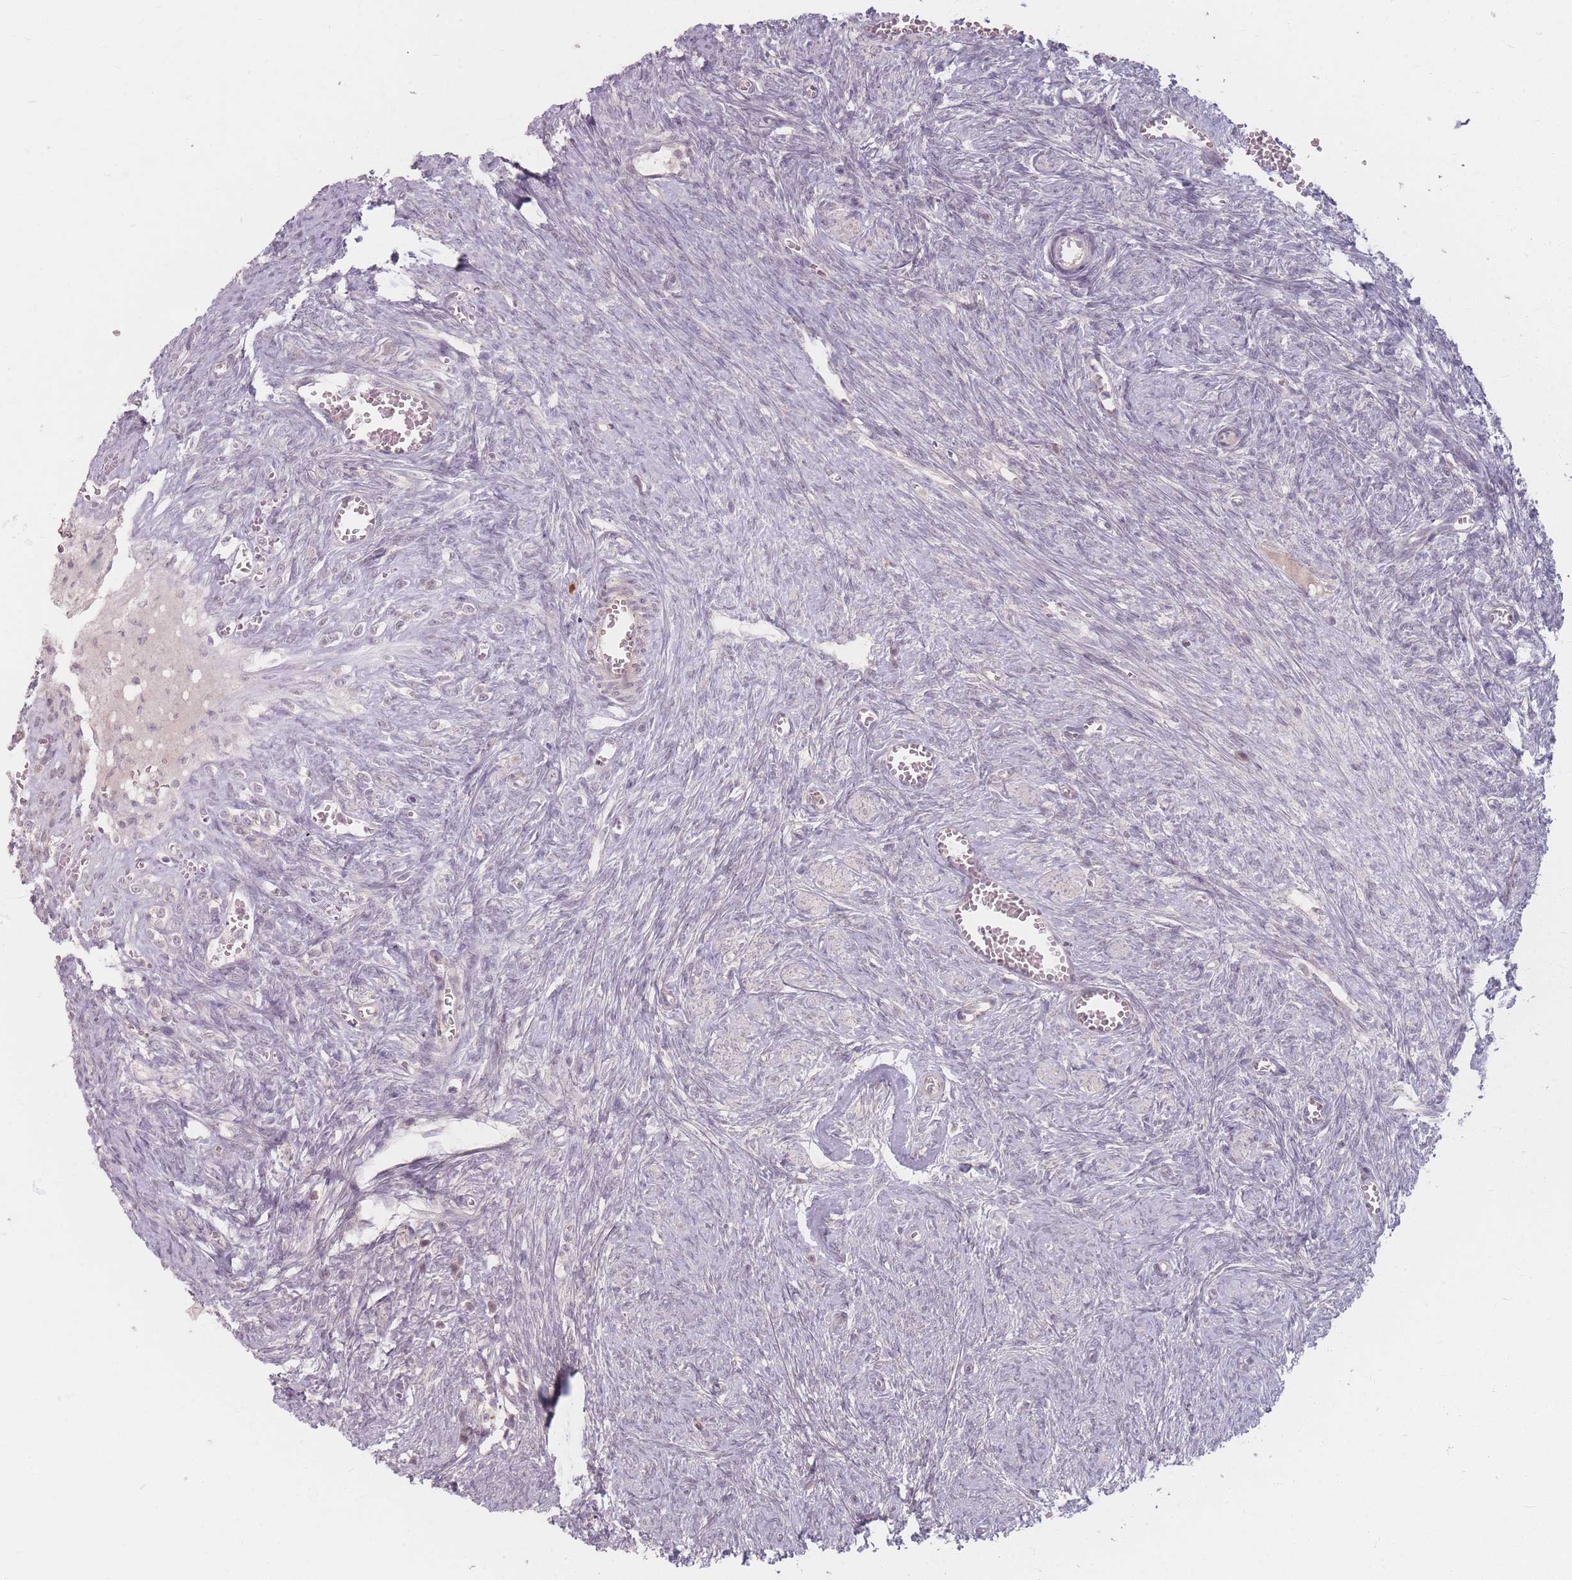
{"staining": {"intensity": "negative", "quantity": "none", "location": "none"}, "tissue": "ovary", "cell_type": "Ovarian stroma cells", "image_type": "normal", "snomed": [{"axis": "morphology", "description": "Normal tissue, NOS"}, {"axis": "topography", "description": "Ovary"}], "caption": "A high-resolution photomicrograph shows immunohistochemistry (IHC) staining of unremarkable ovary, which reveals no significant expression in ovarian stroma cells. (Stains: DAB IHC with hematoxylin counter stain, Microscopy: brightfield microscopy at high magnification).", "gene": "GABRA6", "patient": {"sex": "female", "age": 44}}